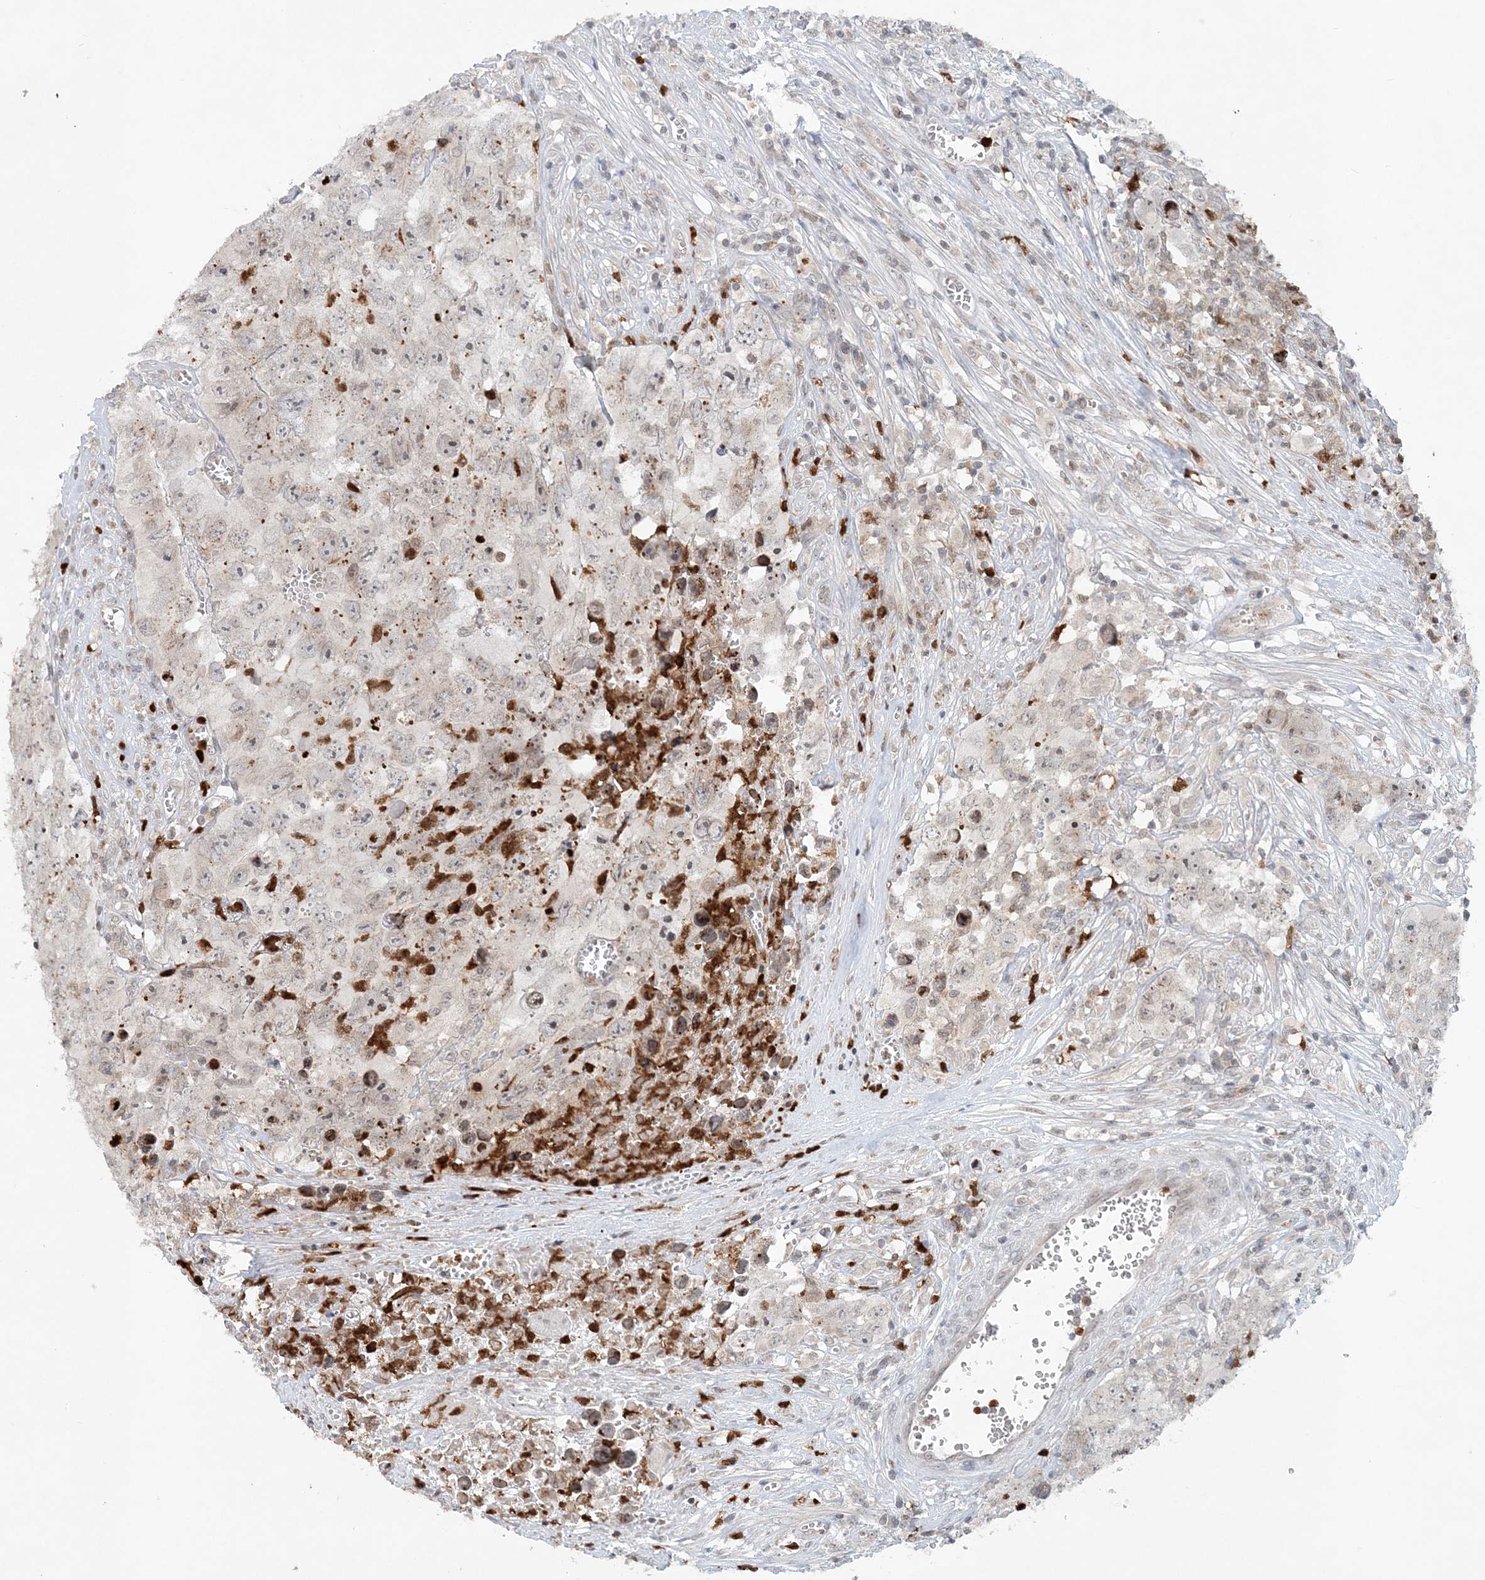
{"staining": {"intensity": "moderate", "quantity": "25%-75%", "location": "cytoplasmic/membranous"}, "tissue": "testis cancer", "cell_type": "Tumor cells", "image_type": "cancer", "snomed": [{"axis": "morphology", "description": "Seminoma, NOS"}, {"axis": "morphology", "description": "Carcinoma, Embryonal, NOS"}, {"axis": "topography", "description": "Testis"}], "caption": "A brown stain shows moderate cytoplasmic/membranous expression of a protein in human testis embryonal carcinoma tumor cells.", "gene": "NUP54", "patient": {"sex": "male", "age": 43}}